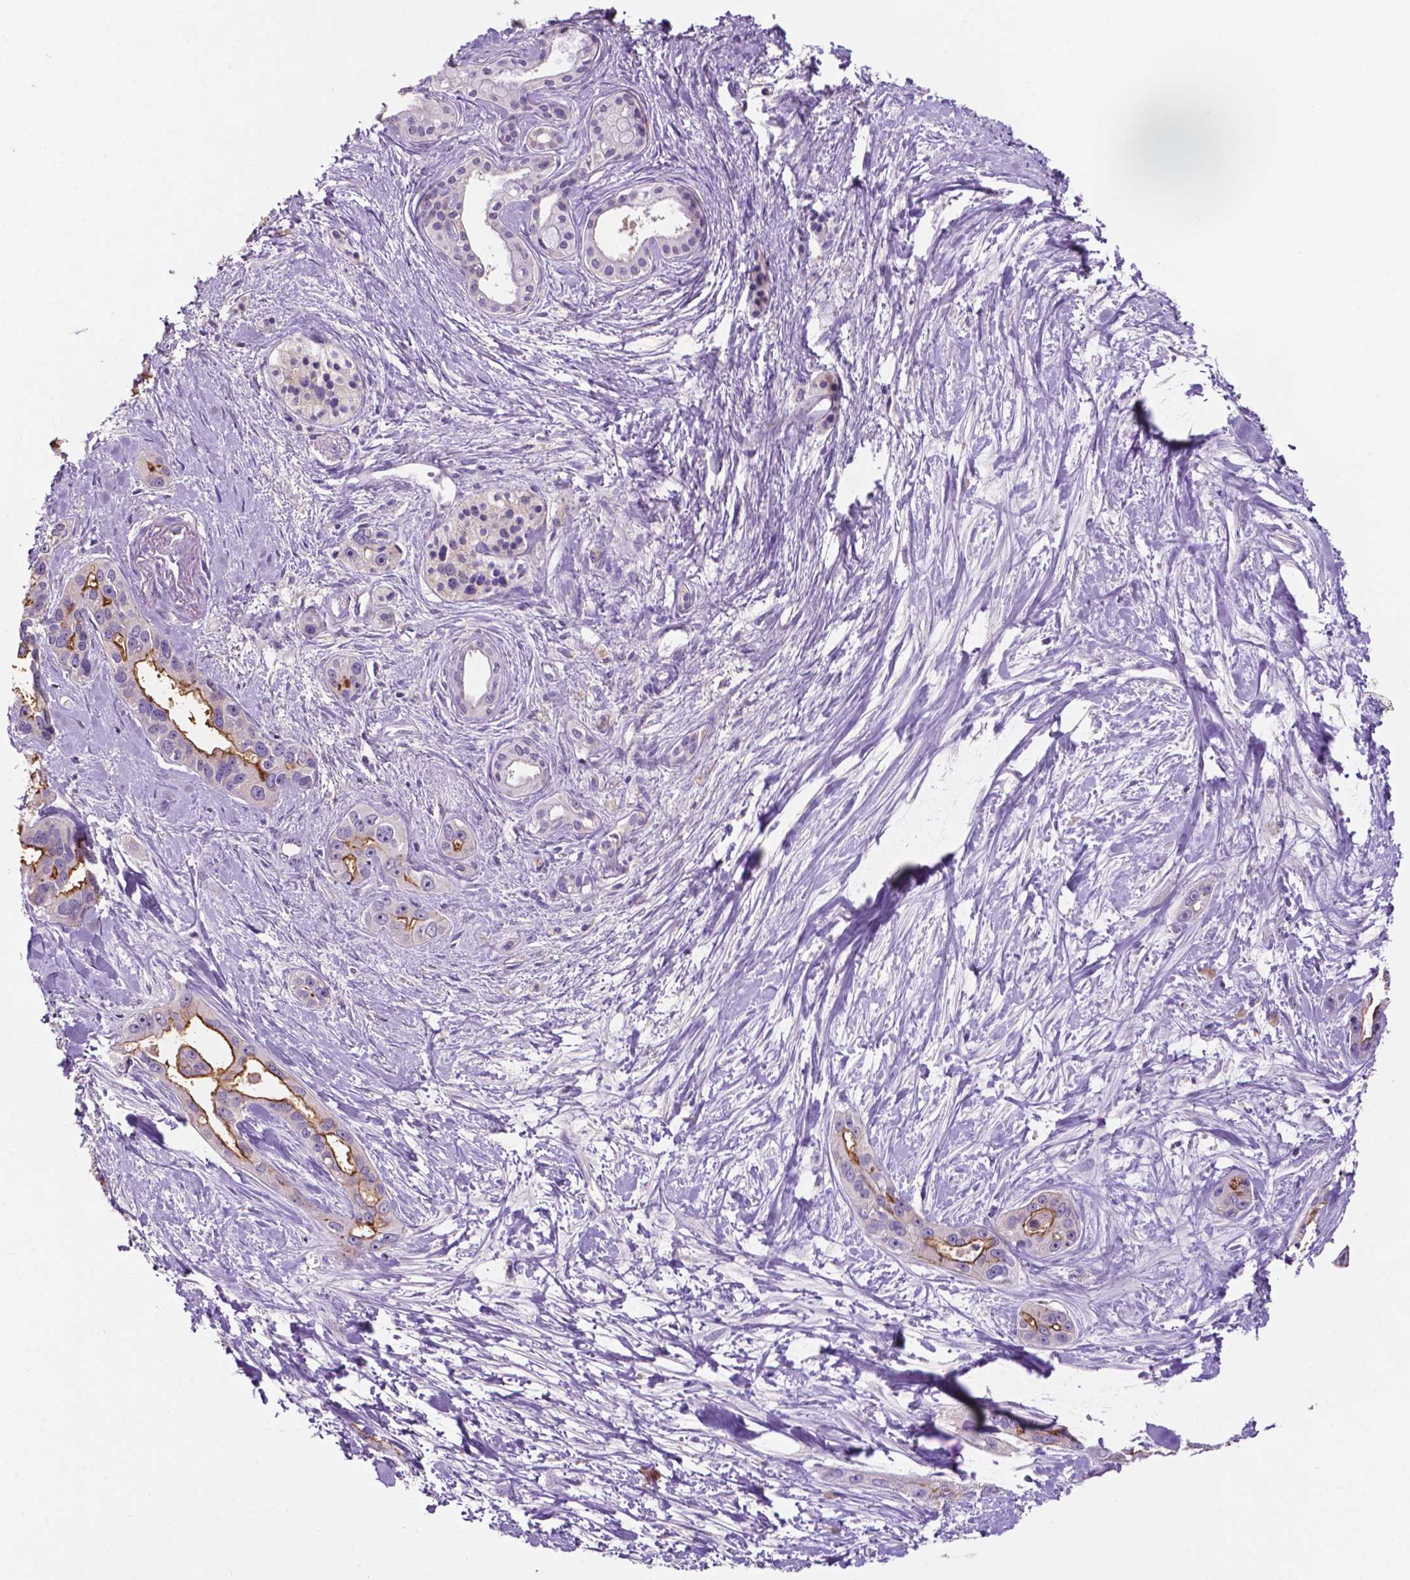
{"staining": {"intensity": "moderate", "quantity": "<25%", "location": "cytoplasmic/membranous"}, "tissue": "pancreatic cancer", "cell_type": "Tumor cells", "image_type": "cancer", "snomed": [{"axis": "morphology", "description": "Adenocarcinoma, NOS"}, {"axis": "topography", "description": "Pancreas"}], "caption": "This is an image of immunohistochemistry (IHC) staining of adenocarcinoma (pancreatic), which shows moderate staining in the cytoplasmic/membranous of tumor cells.", "gene": "PRPS2", "patient": {"sex": "female", "age": 50}}